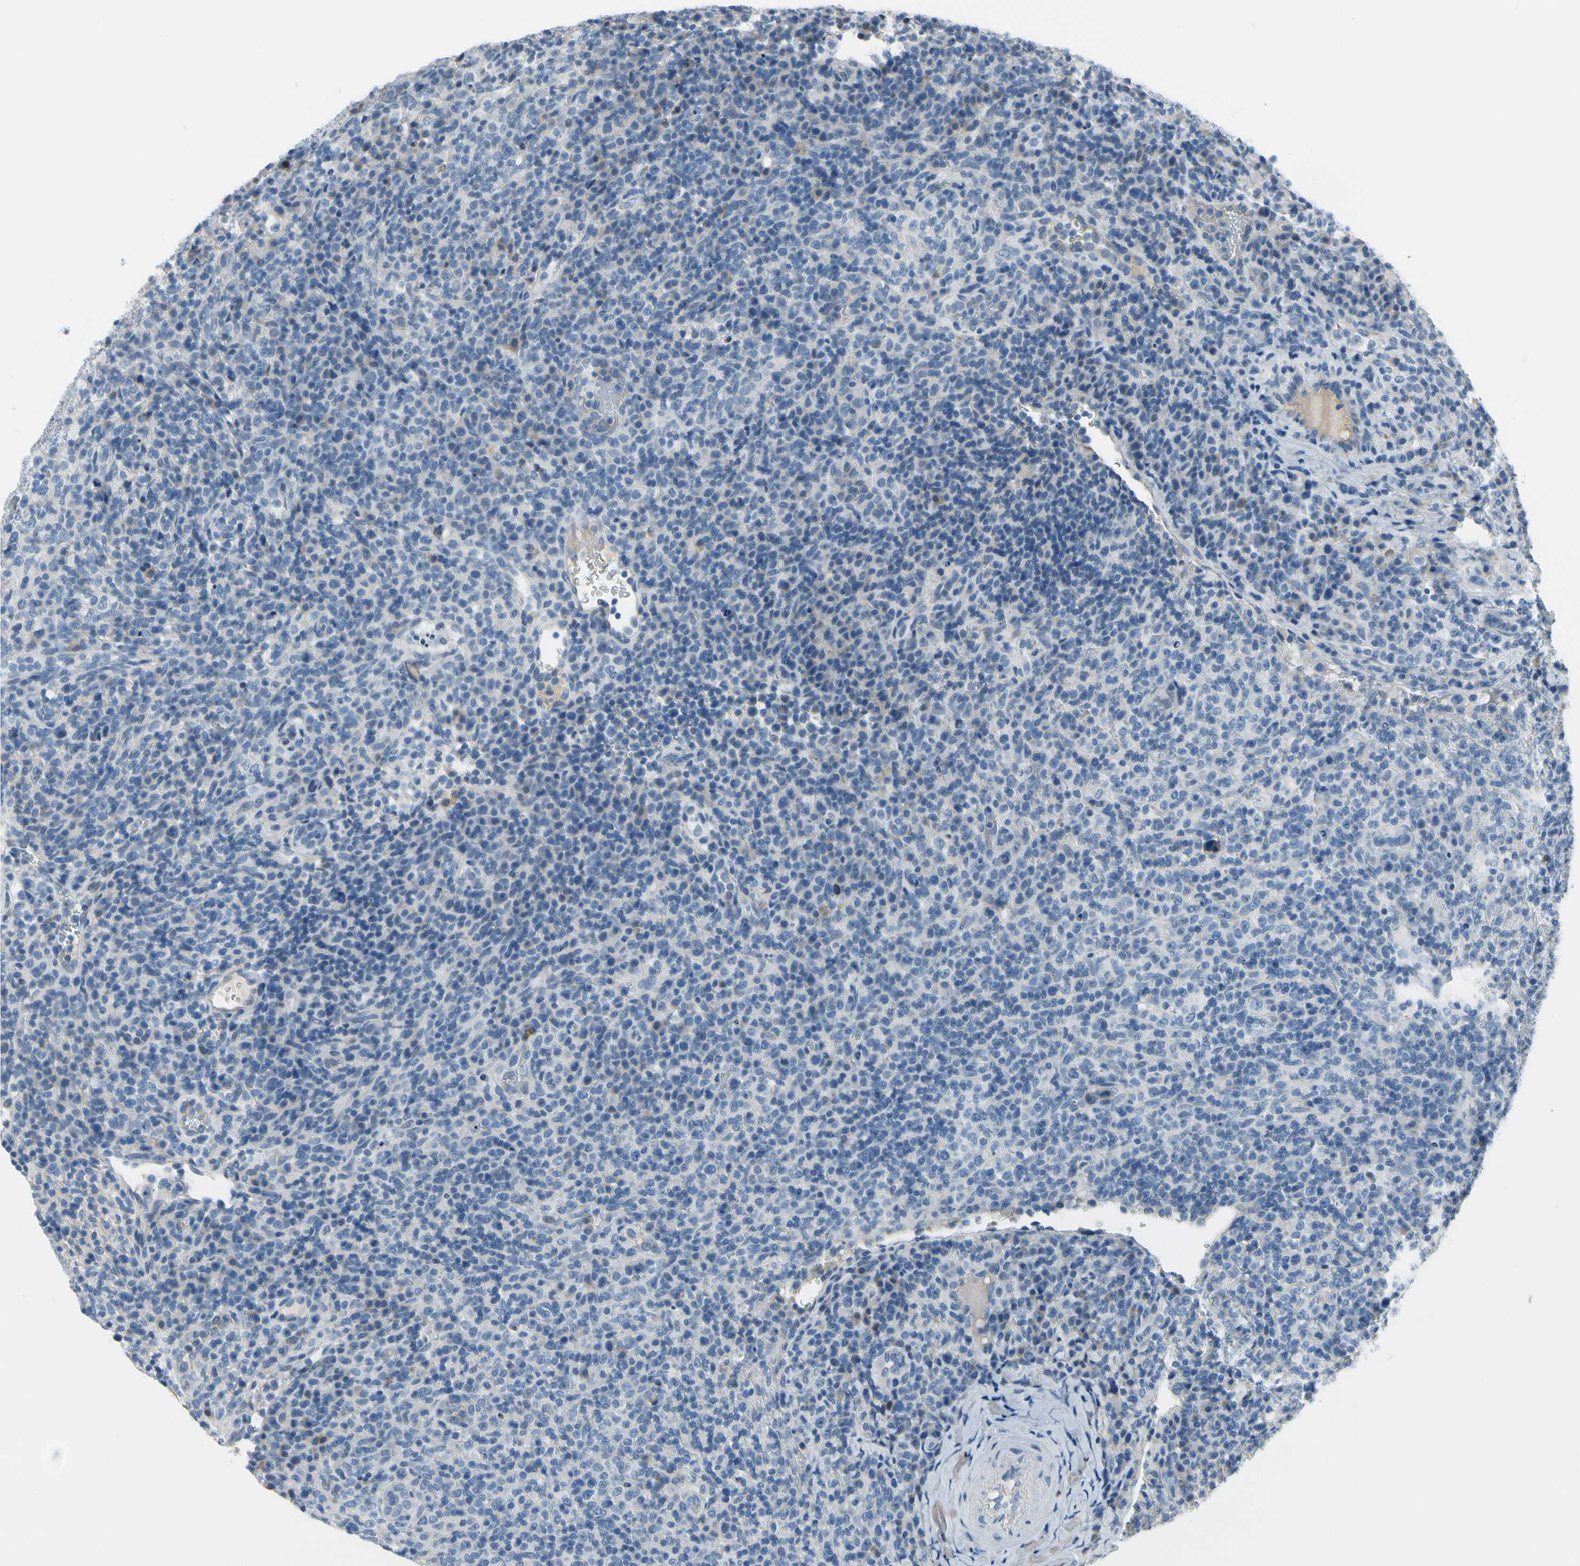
{"staining": {"intensity": "negative", "quantity": "none", "location": "none"}, "tissue": "lymphoma", "cell_type": "Tumor cells", "image_type": "cancer", "snomed": [{"axis": "morphology", "description": "Malignant lymphoma, non-Hodgkin's type, High grade"}, {"axis": "topography", "description": "Lymph node"}], "caption": "IHC of lymphoma displays no expression in tumor cells. (DAB IHC with hematoxylin counter stain).", "gene": "MUC5B", "patient": {"sex": "female", "age": 76}}